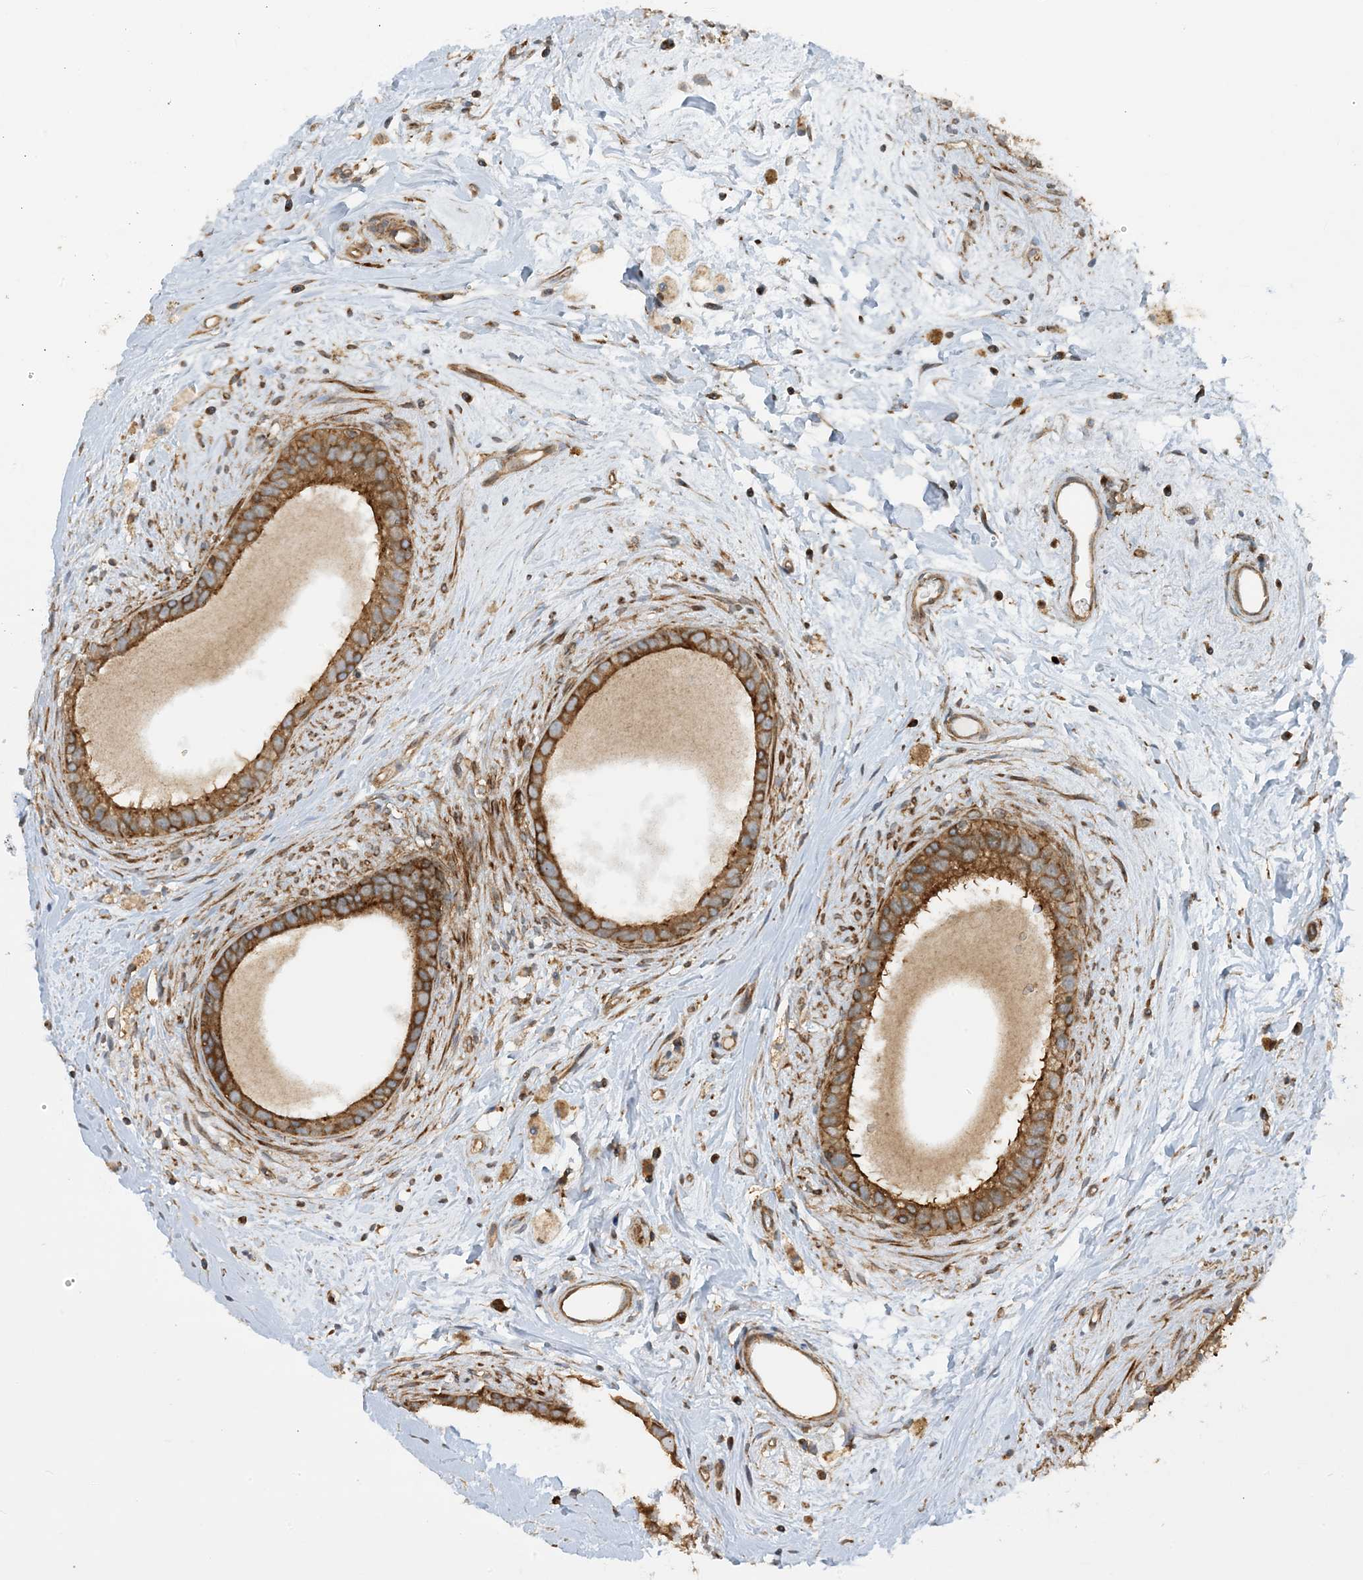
{"staining": {"intensity": "moderate", "quantity": ">75%", "location": "cytoplasmic/membranous"}, "tissue": "epididymis", "cell_type": "Glandular cells", "image_type": "normal", "snomed": [{"axis": "morphology", "description": "Normal tissue, NOS"}, {"axis": "topography", "description": "Epididymis"}], "caption": "Benign epididymis shows moderate cytoplasmic/membranous staining in about >75% of glandular cells, visualized by immunohistochemistry.", "gene": "STAM2", "patient": {"sex": "male", "age": 80}}